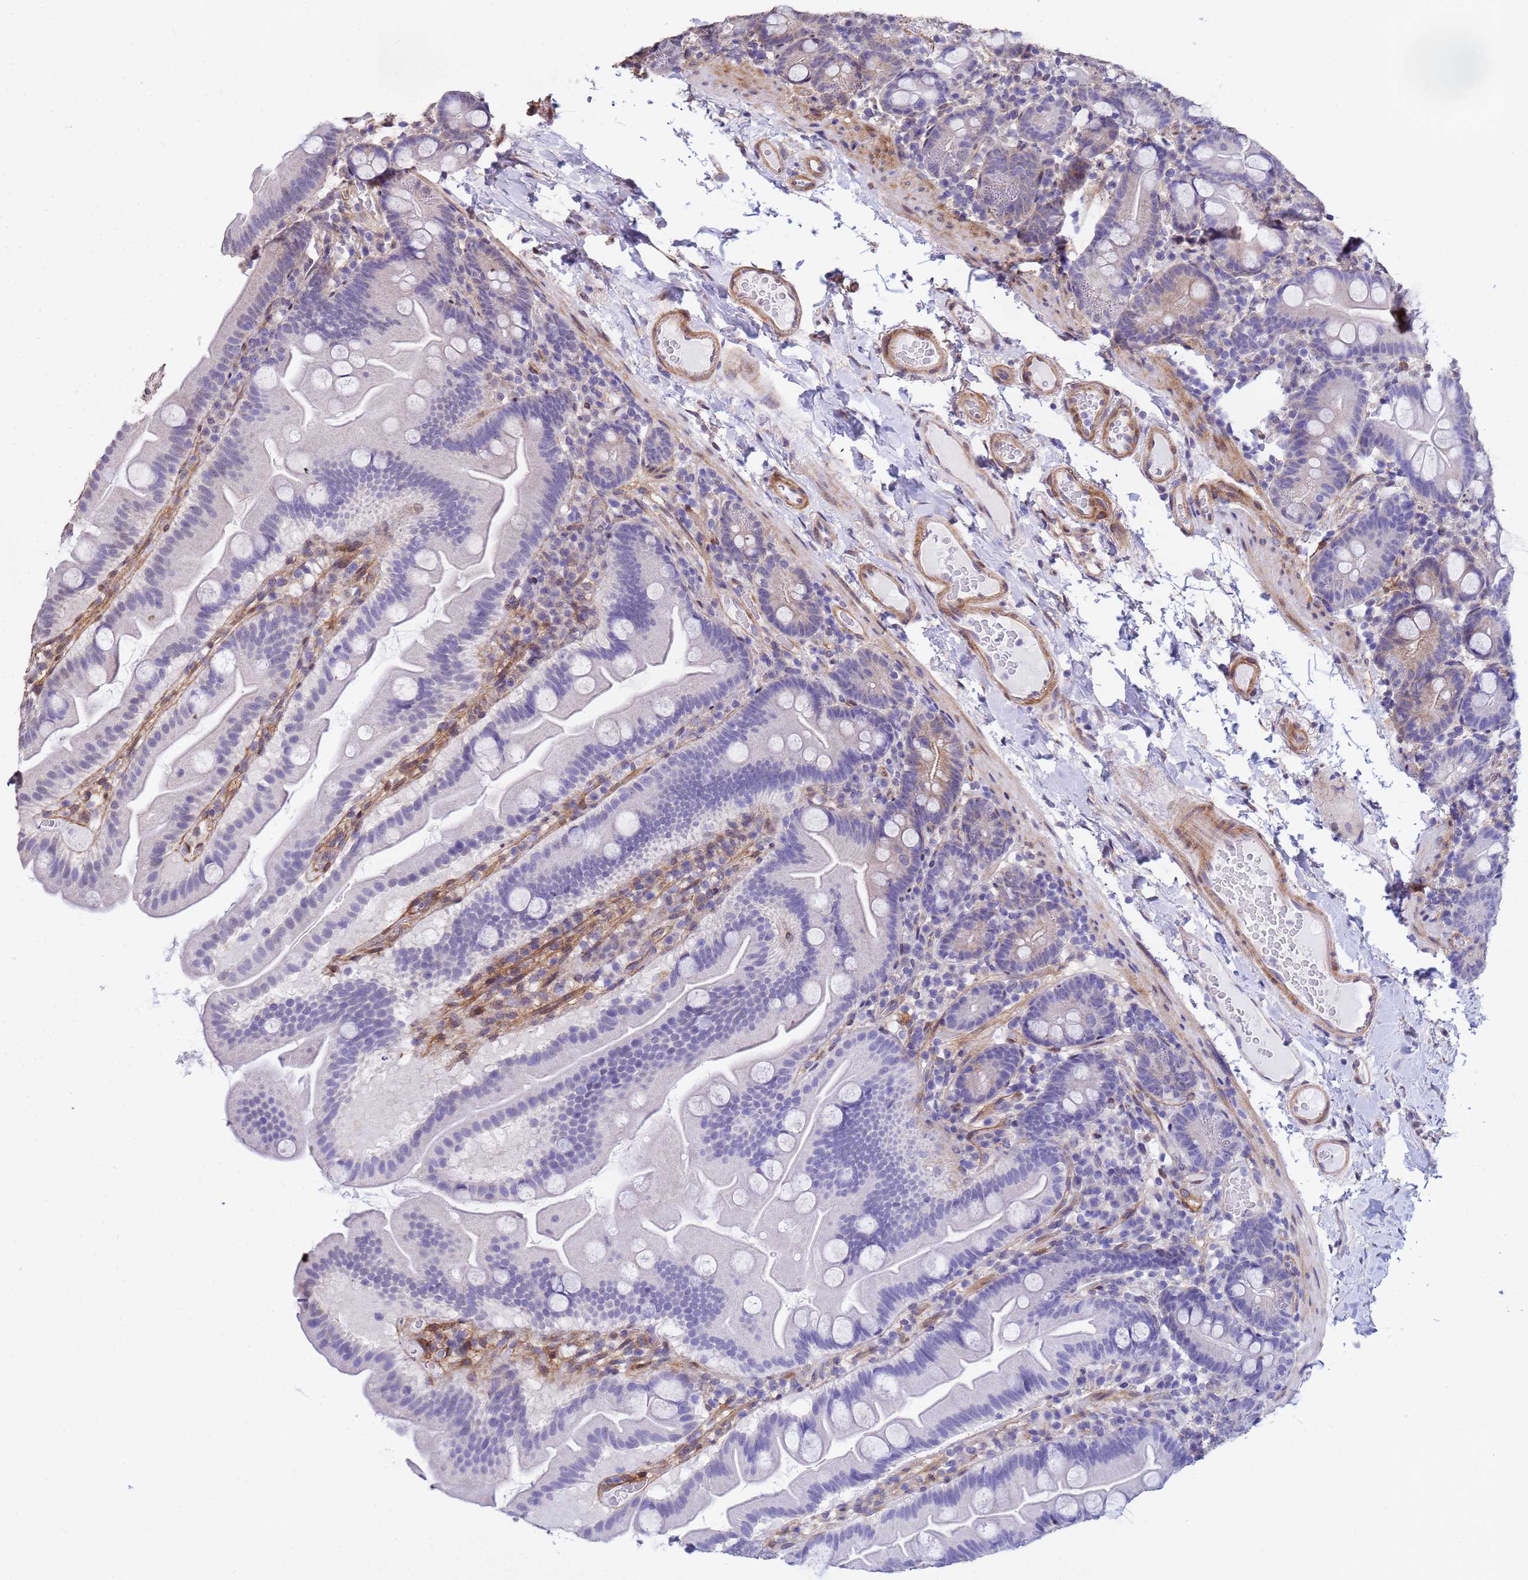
{"staining": {"intensity": "negative", "quantity": "none", "location": "none"}, "tissue": "small intestine", "cell_type": "Glandular cells", "image_type": "normal", "snomed": [{"axis": "morphology", "description": "Normal tissue, NOS"}, {"axis": "topography", "description": "Small intestine"}], "caption": "Immunohistochemistry photomicrograph of benign small intestine stained for a protein (brown), which exhibits no positivity in glandular cells.", "gene": "TRIP6", "patient": {"sex": "female", "age": 68}}